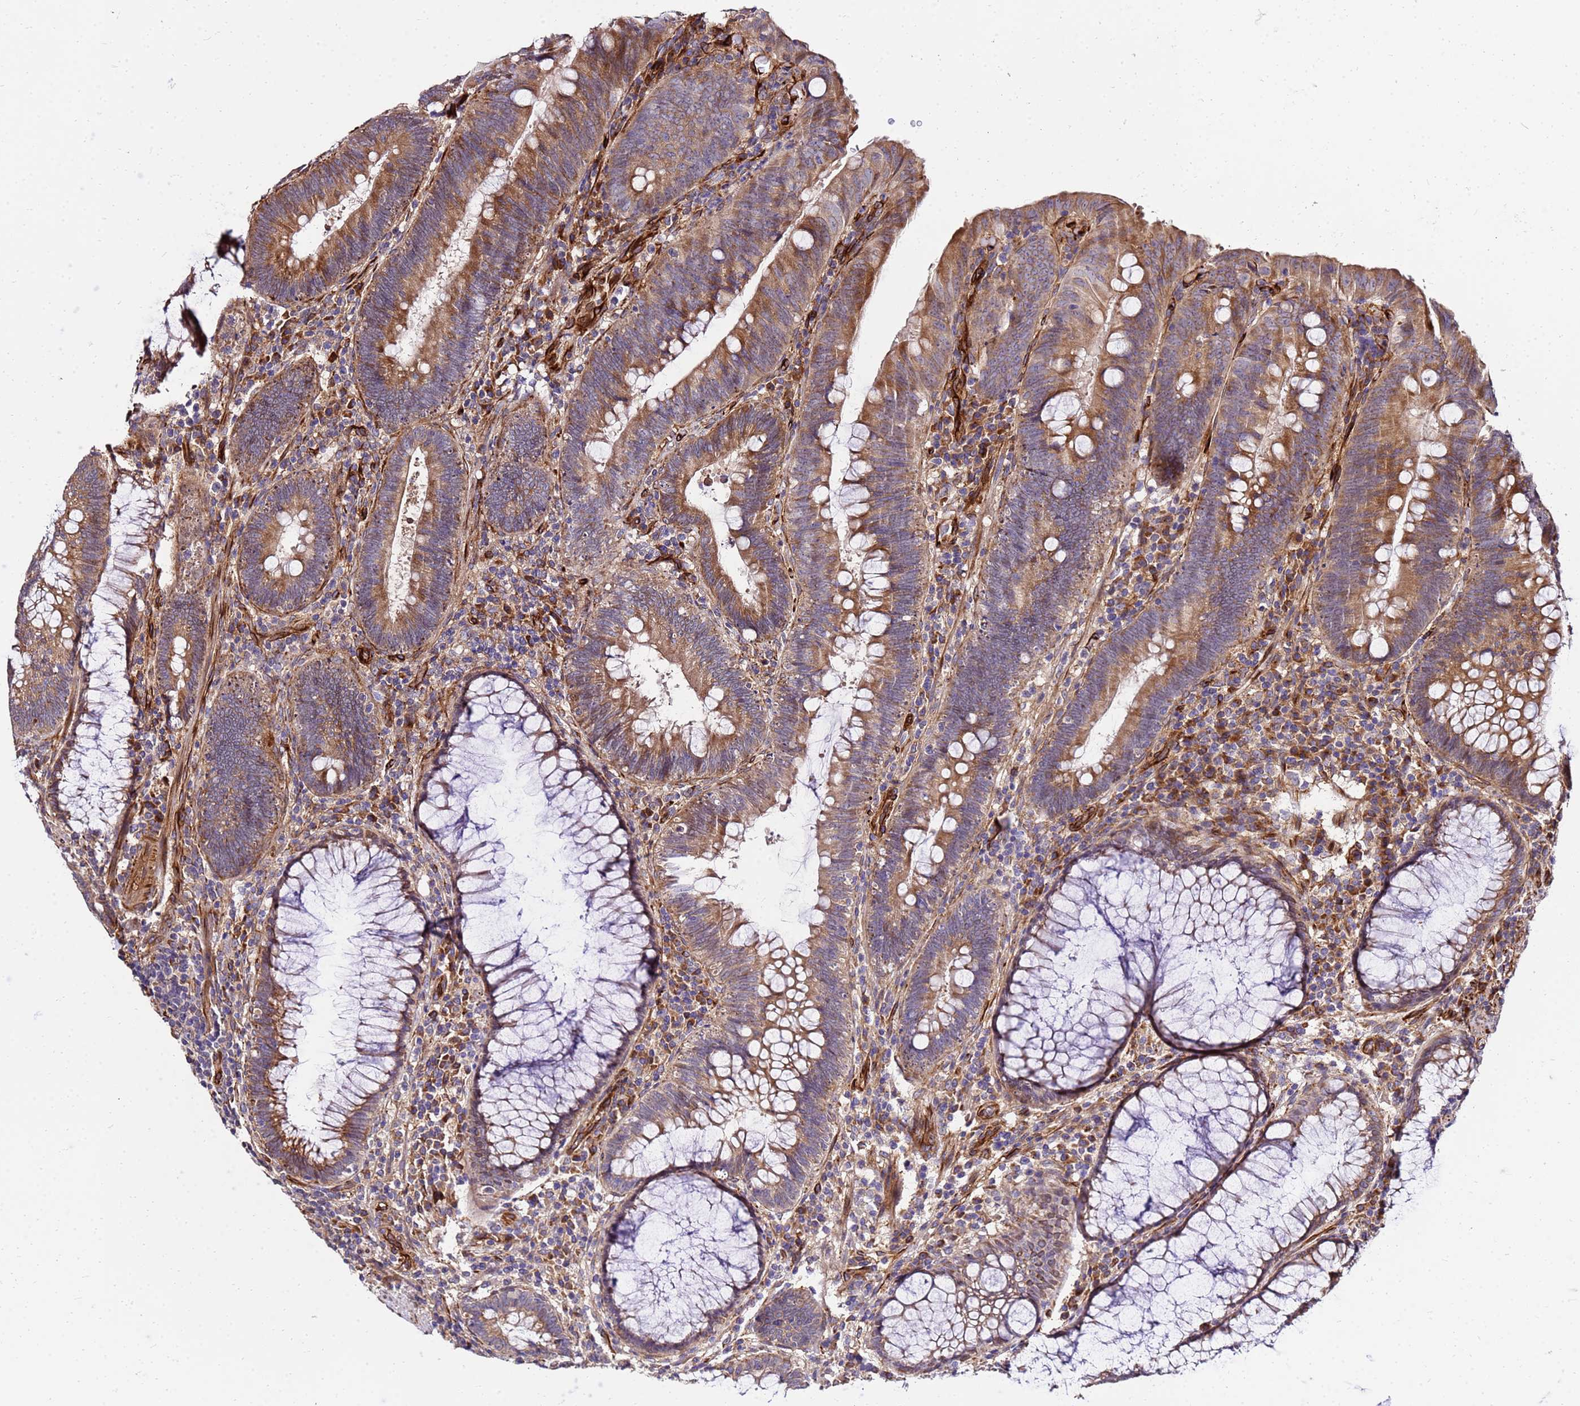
{"staining": {"intensity": "moderate", "quantity": ">75%", "location": "cytoplasmic/membranous"}, "tissue": "colorectal cancer", "cell_type": "Tumor cells", "image_type": "cancer", "snomed": [{"axis": "morphology", "description": "Adenocarcinoma, NOS"}, {"axis": "topography", "description": "Rectum"}], "caption": "Adenocarcinoma (colorectal) was stained to show a protein in brown. There is medium levels of moderate cytoplasmic/membranous expression in about >75% of tumor cells. (IHC, brightfield microscopy, high magnification).", "gene": "WWC2", "patient": {"sex": "female", "age": 75}}